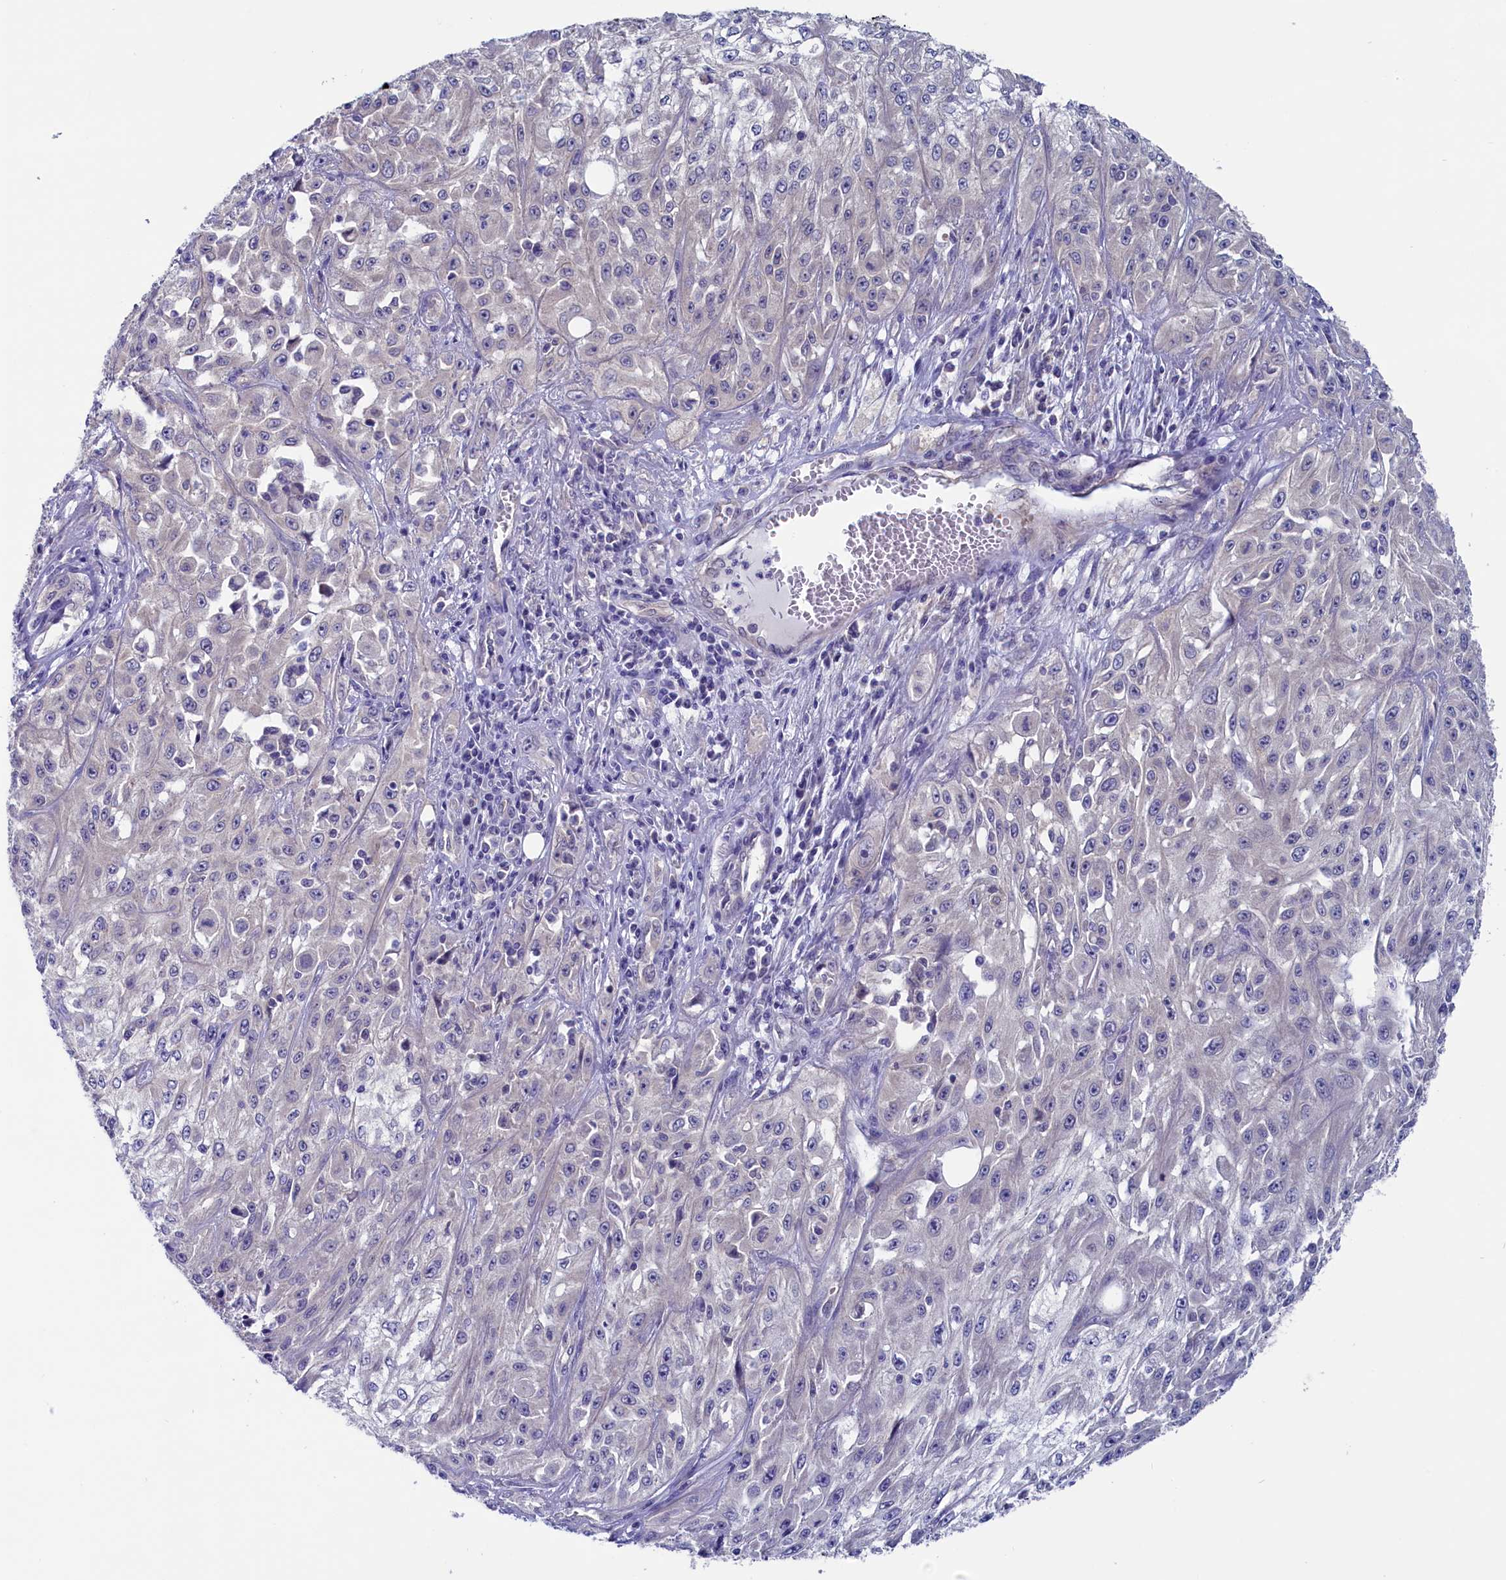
{"staining": {"intensity": "negative", "quantity": "none", "location": "none"}, "tissue": "skin cancer", "cell_type": "Tumor cells", "image_type": "cancer", "snomed": [{"axis": "morphology", "description": "Squamous cell carcinoma, NOS"}, {"axis": "morphology", "description": "Squamous cell carcinoma, metastatic, NOS"}, {"axis": "topography", "description": "Skin"}, {"axis": "topography", "description": "Lymph node"}], "caption": "This is an immunohistochemistry (IHC) micrograph of human skin cancer (metastatic squamous cell carcinoma). There is no expression in tumor cells.", "gene": "CIAPIN1", "patient": {"sex": "male", "age": 75}}